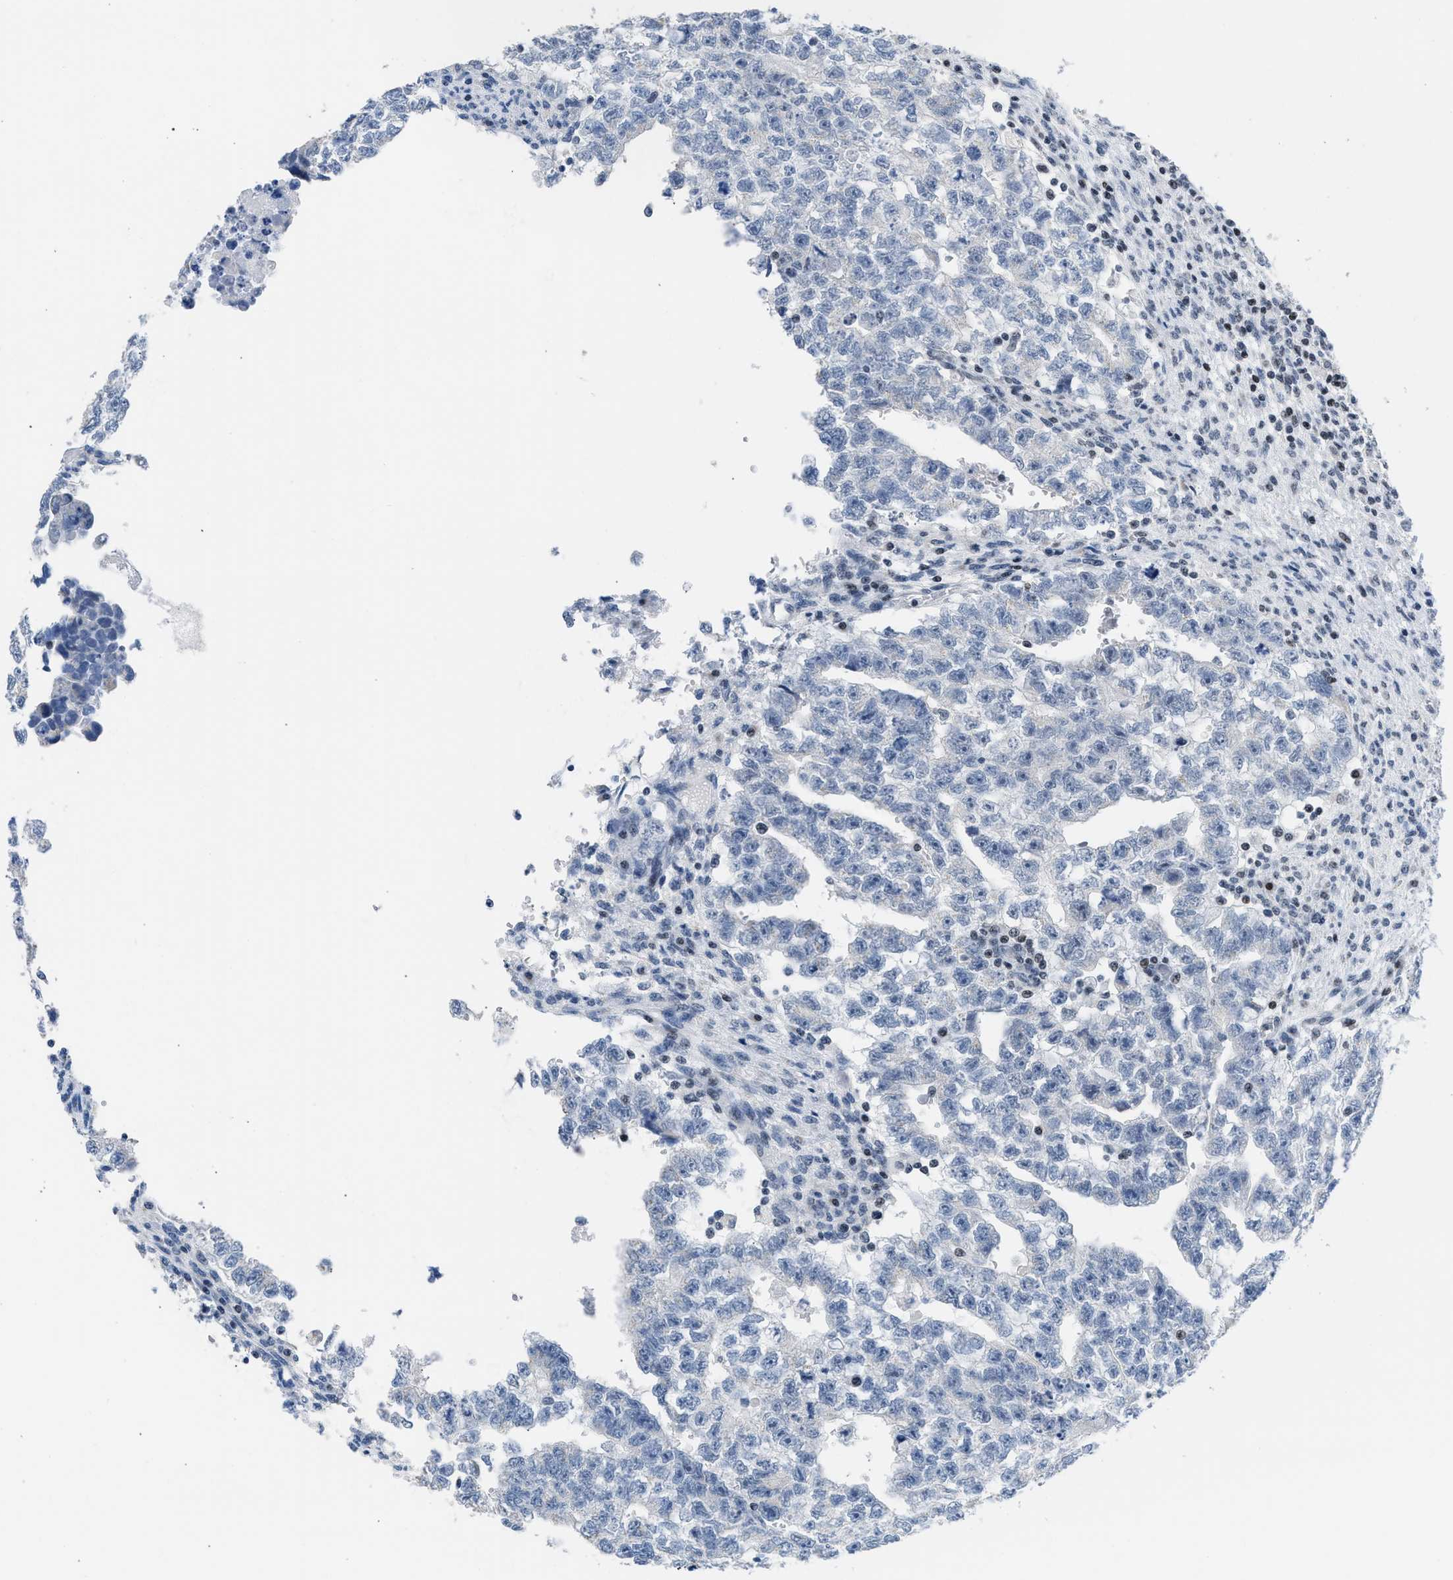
{"staining": {"intensity": "negative", "quantity": "none", "location": "none"}, "tissue": "testis cancer", "cell_type": "Tumor cells", "image_type": "cancer", "snomed": [{"axis": "morphology", "description": "Seminoma, NOS"}, {"axis": "morphology", "description": "Carcinoma, Embryonal, NOS"}, {"axis": "topography", "description": "Testis"}], "caption": "DAB (3,3'-diaminobenzidine) immunohistochemical staining of human testis seminoma reveals no significant positivity in tumor cells. (Stains: DAB immunohistochemistry (IHC) with hematoxylin counter stain, Microscopy: brightfield microscopy at high magnification).", "gene": "TERF2IP", "patient": {"sex": "male", "age": 38}}